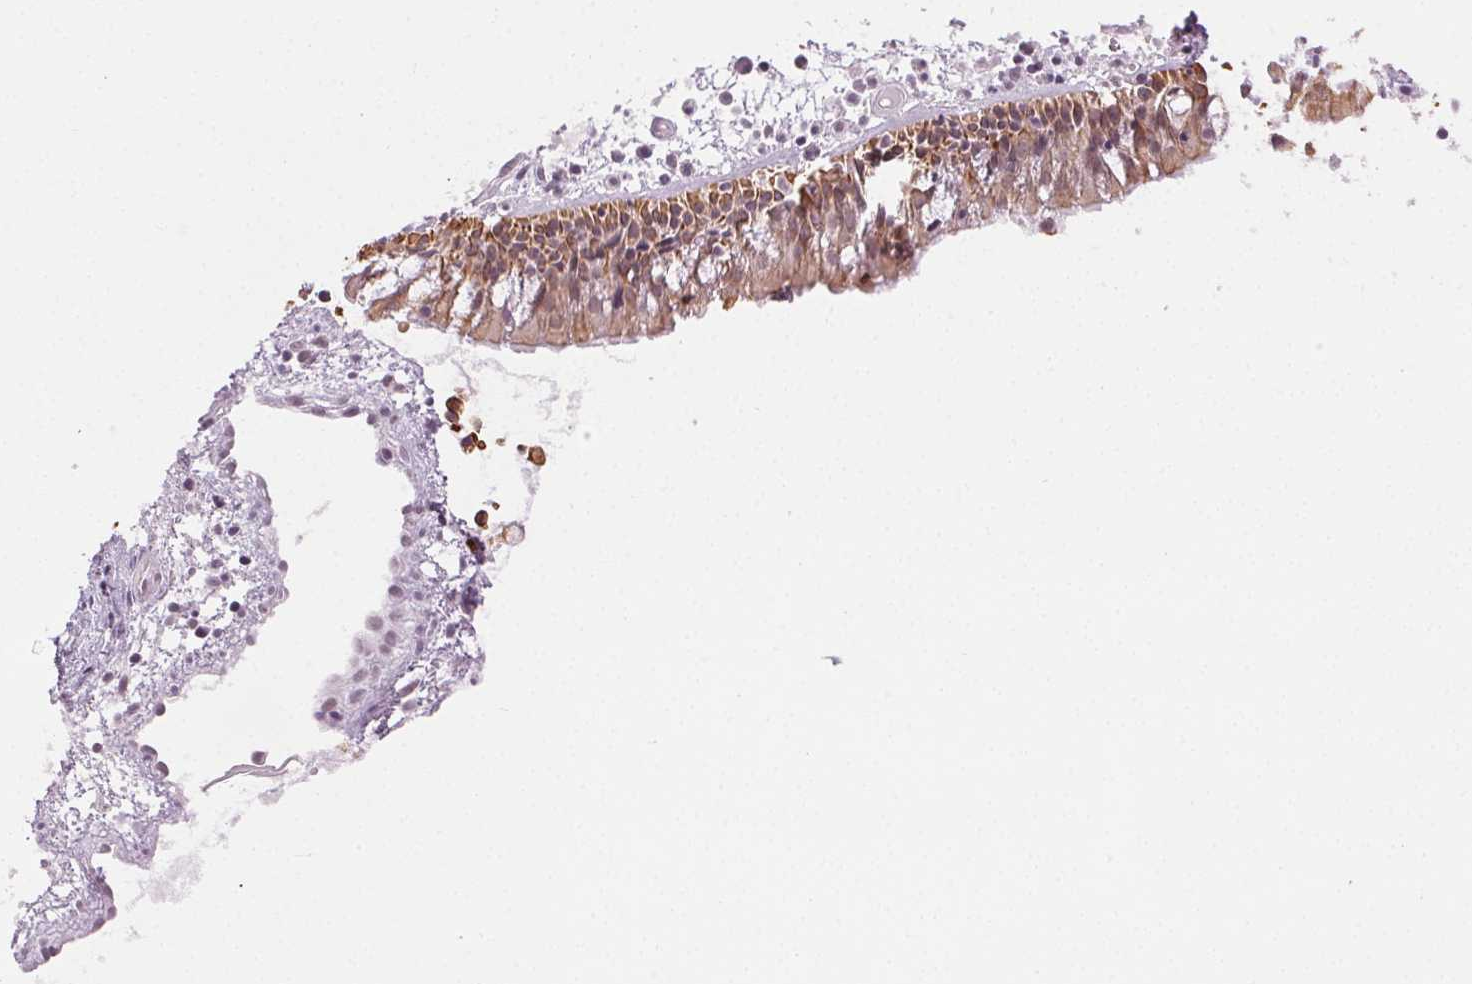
{"staining": {"intensity": "moderate", "quantity": ">75%", "location": "cytoplasmic/membranous"}, "tissue": "nasopharynx", "cell_type": "Respiratory epithelial cells", "image_type": "normal", "snomed": [{"axis": "morphology", "description": "Normal tissue, NOS"}, {"axis": "topography", "description": "Nasopharynx"}], "caption": "Immunohistochemical staining of unremarkable nasopharynx reveals moderate cytoplasmic/membranous protein positivity in about >75% of respiratory epithelial cells. The protein is stained brown, and the nuclei are stained in blue (DAB (3,3'-diaminobenzidine) IHC with brightfield microscopy, high magnification).", "gene": "AIF1L", "patient": {"sex": "male", "age": 31}}